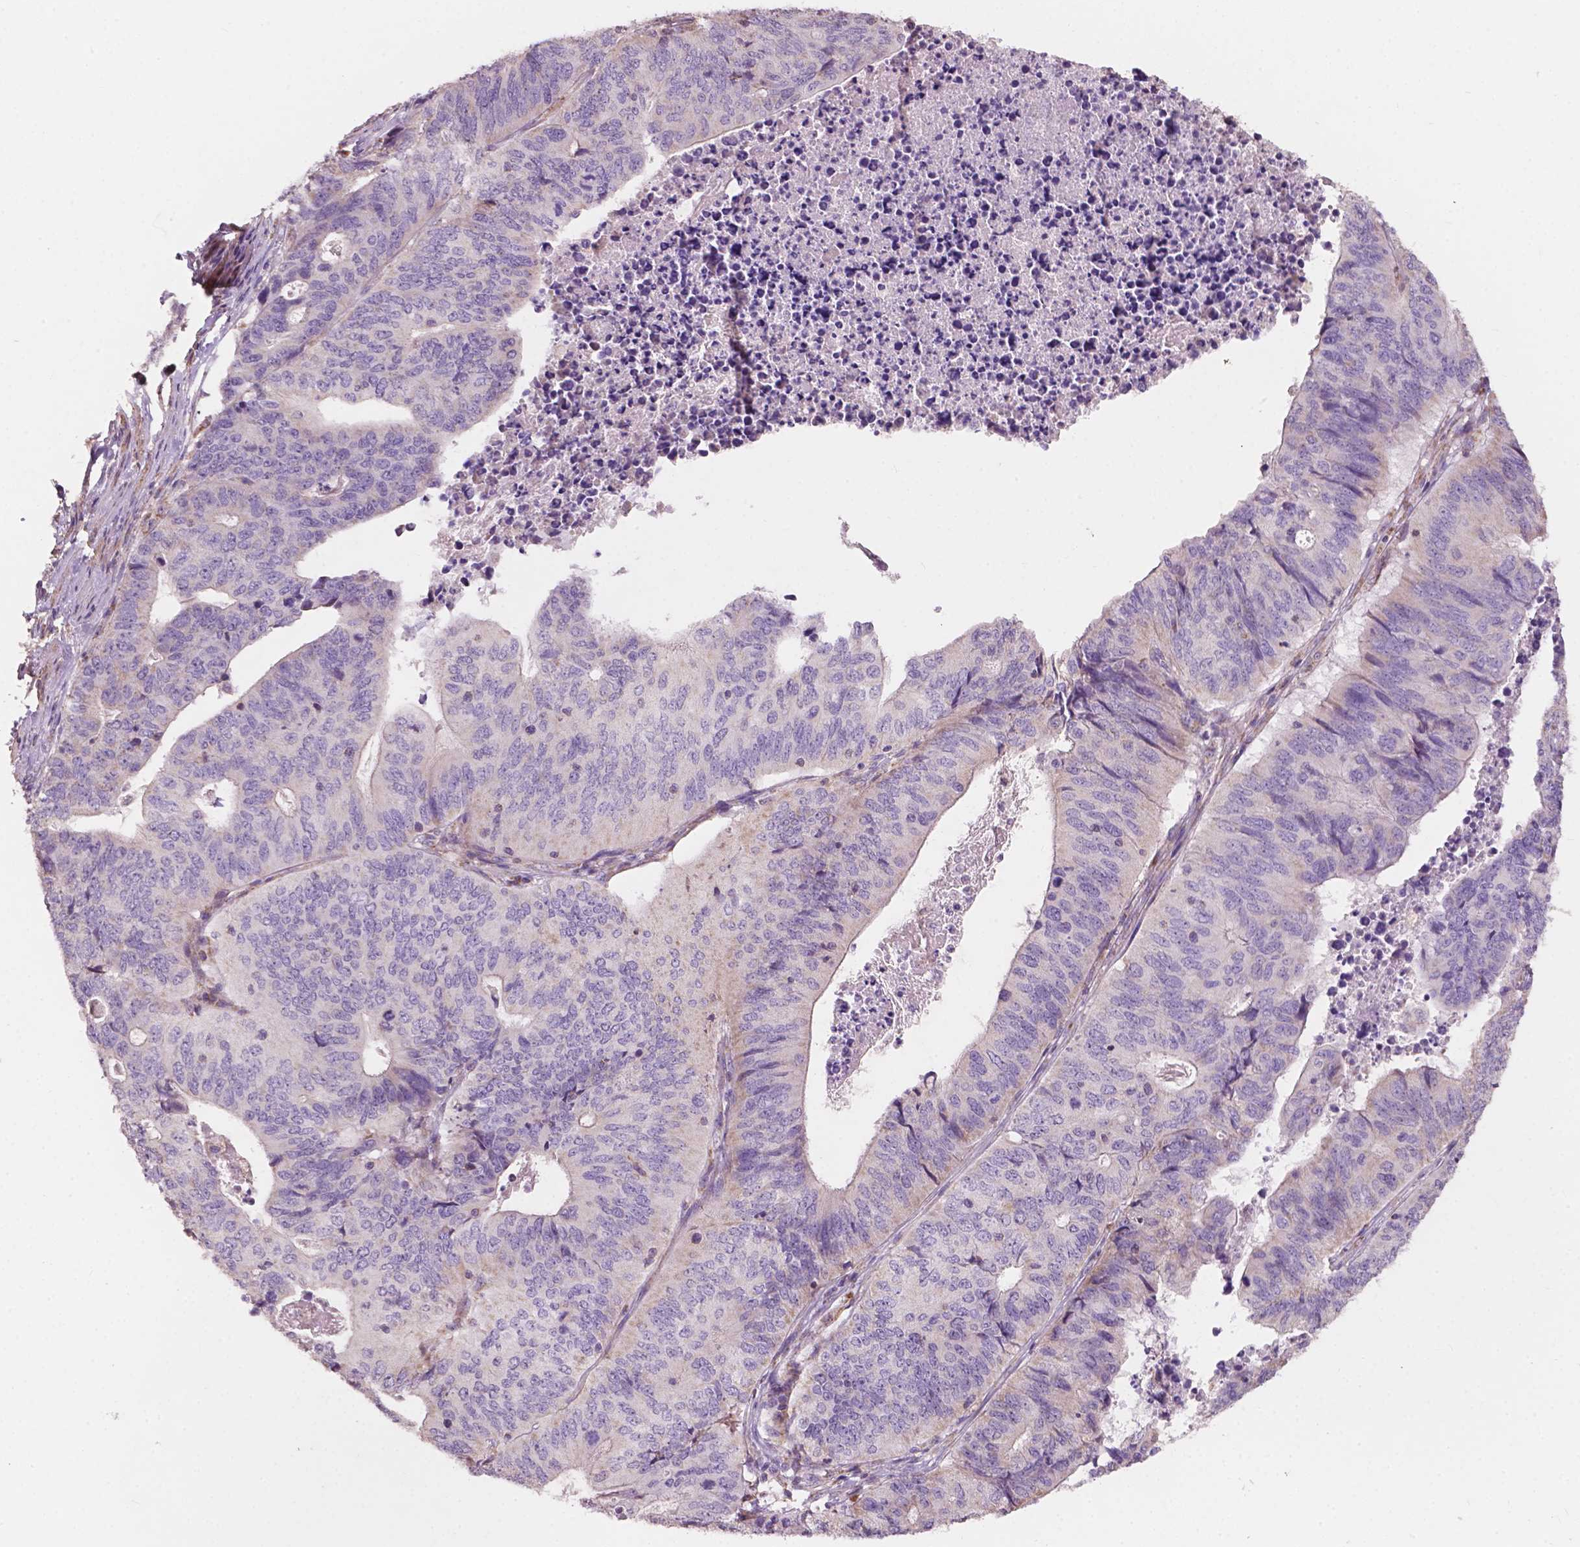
{"staining": {"intensity": "negative", "quantity": "none", "location": "none"}, "tissue": "stomach cancer", "cell_type": "Tumor cells", "image_type": "cancer", "snomed": [{"axis": "morphology", "description": "Adenocarcinoma, NOS"}, {"axis": "topography", "description": "Stomach, upper"}], "caption": "A high-resolution micrograph shows IHC staining of stomach cancer, which displays no significant expression in tumor cells.", "gene": "NDUFA10", "patient": {"sex": "female", "age": 67}}